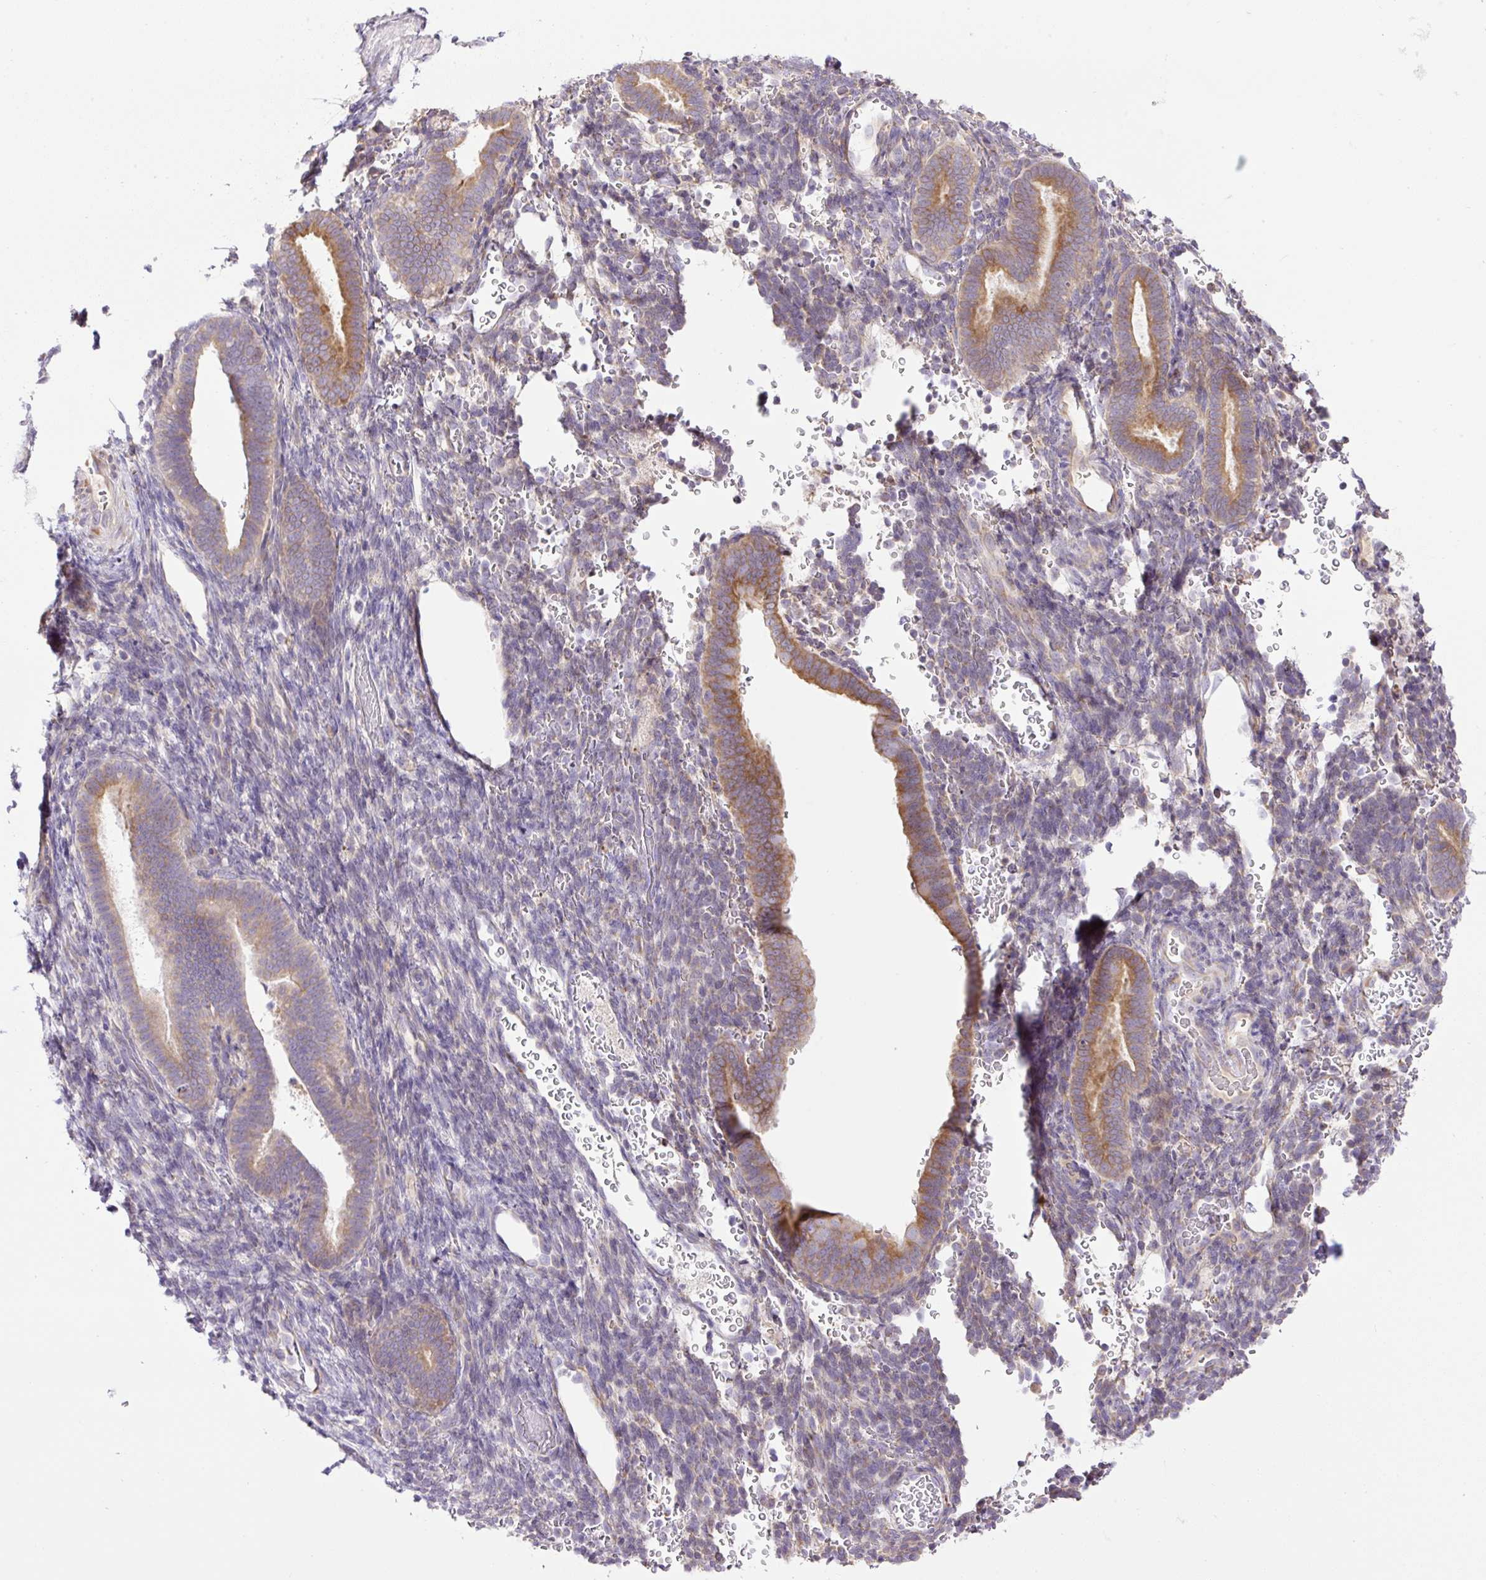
{"staining": {"intensity": "negative", "quantity": "none", "location": "none"}, "tissue": "endometrium", "cell_type": "Cells in endometrial stroma", "image_type": "normal", "snomed": [{"axis": "morphology", "description": "Normal tissue, NOS"}, {"axis": "topography", "description": "Endometrium"}], "caption": "Human endometrium stained for a protein using immunohistochemistry (IHC) exhibits no positivity in cells in endometrial stroma.", "gene": "POFUT1", "patient": {"sex": "female", "age": 34}}